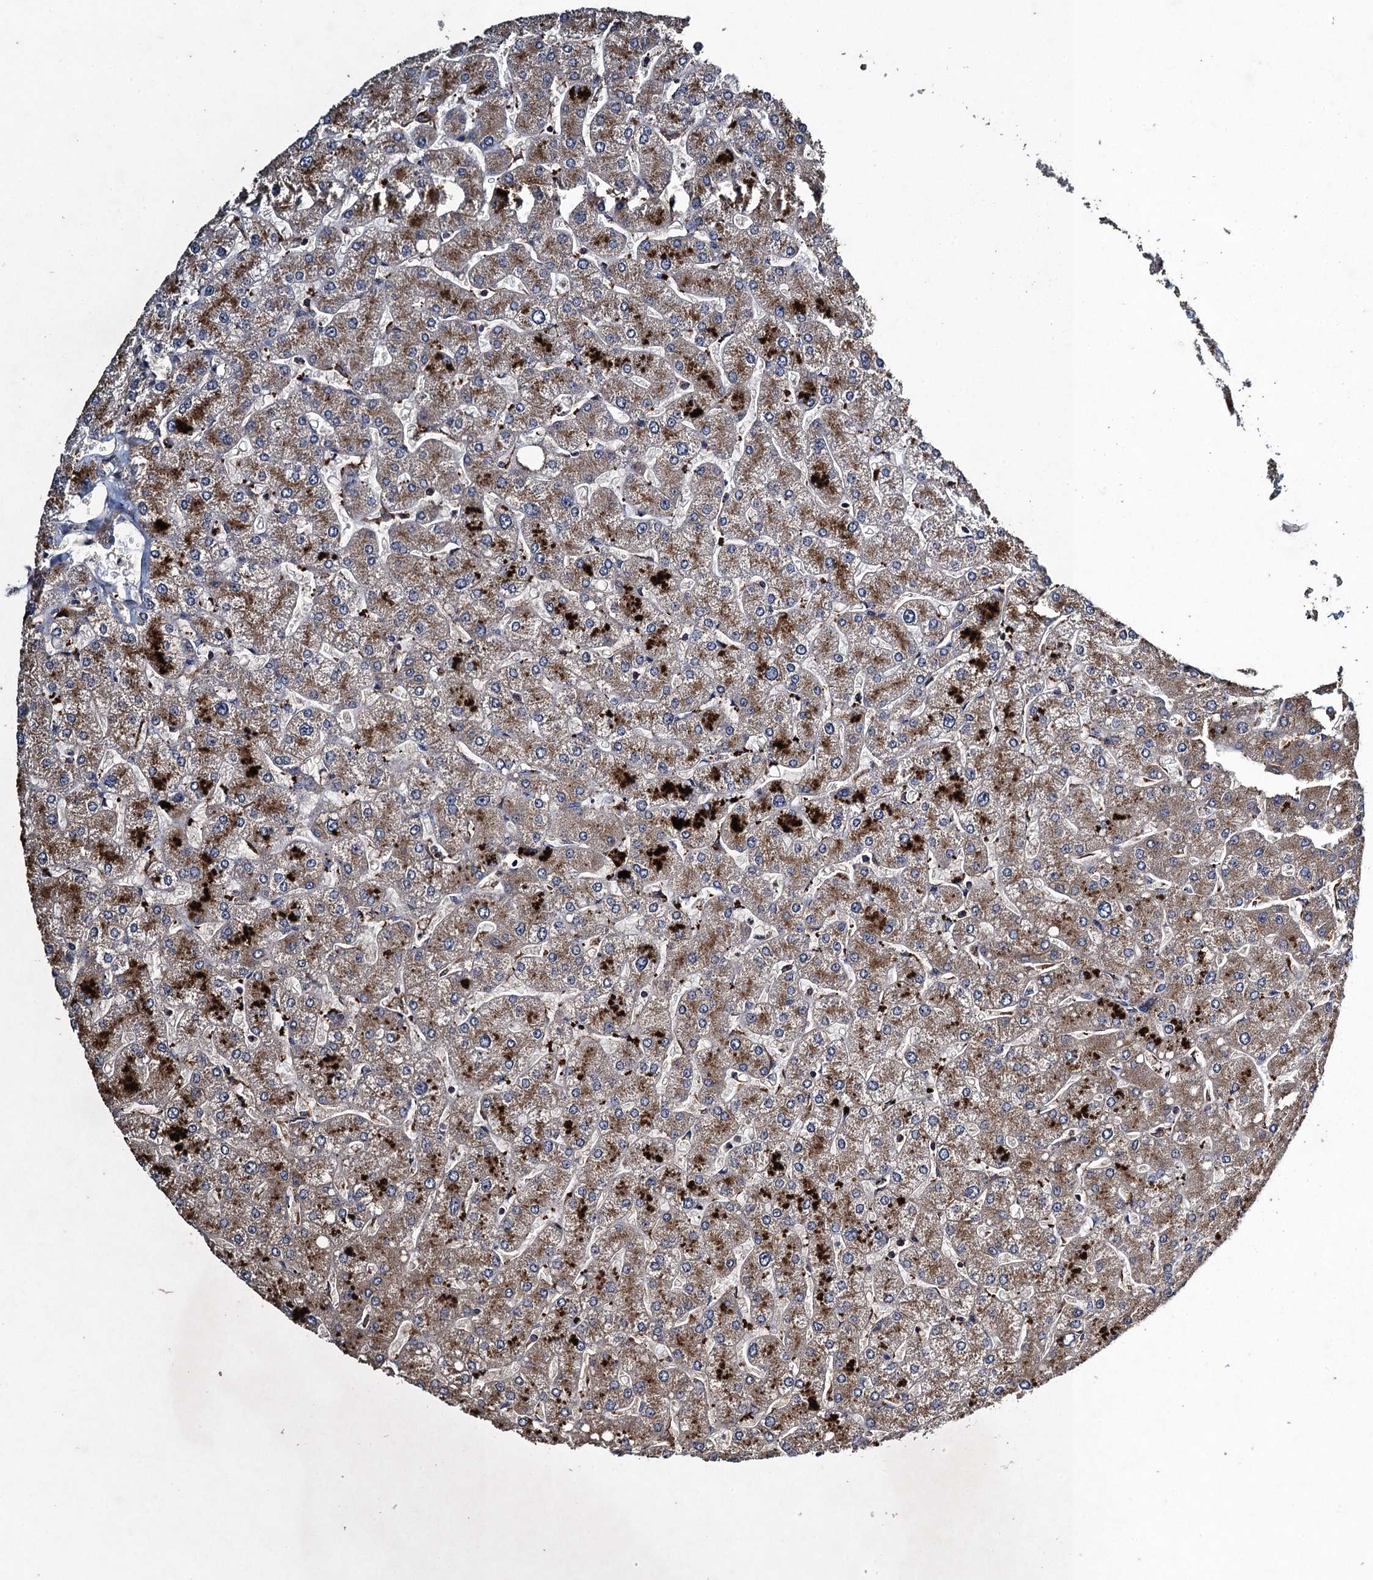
{"staining": {"intensity": "moderate", "quantity": ">75%", "location": "cytoplasmic/membranous"}, "tissue": "liver", "cell_type": "Cholangiocytes", "image_type": "normal", "snomed": [{"axis": "morphology", "description": "Normal tissue, NOS"}, {"axis": "topography", "description": "Liver"}], "caption": "The immunohistochemical stain shows moderate cytoplasmic/membranous expression in cholangiocytes of benign liver. Immunohistochemistry stains the protein of interest in brown and the nuclei are stained blue.", "gene": "CNTN5", "patient": {"sex": "male", "age": 55}}